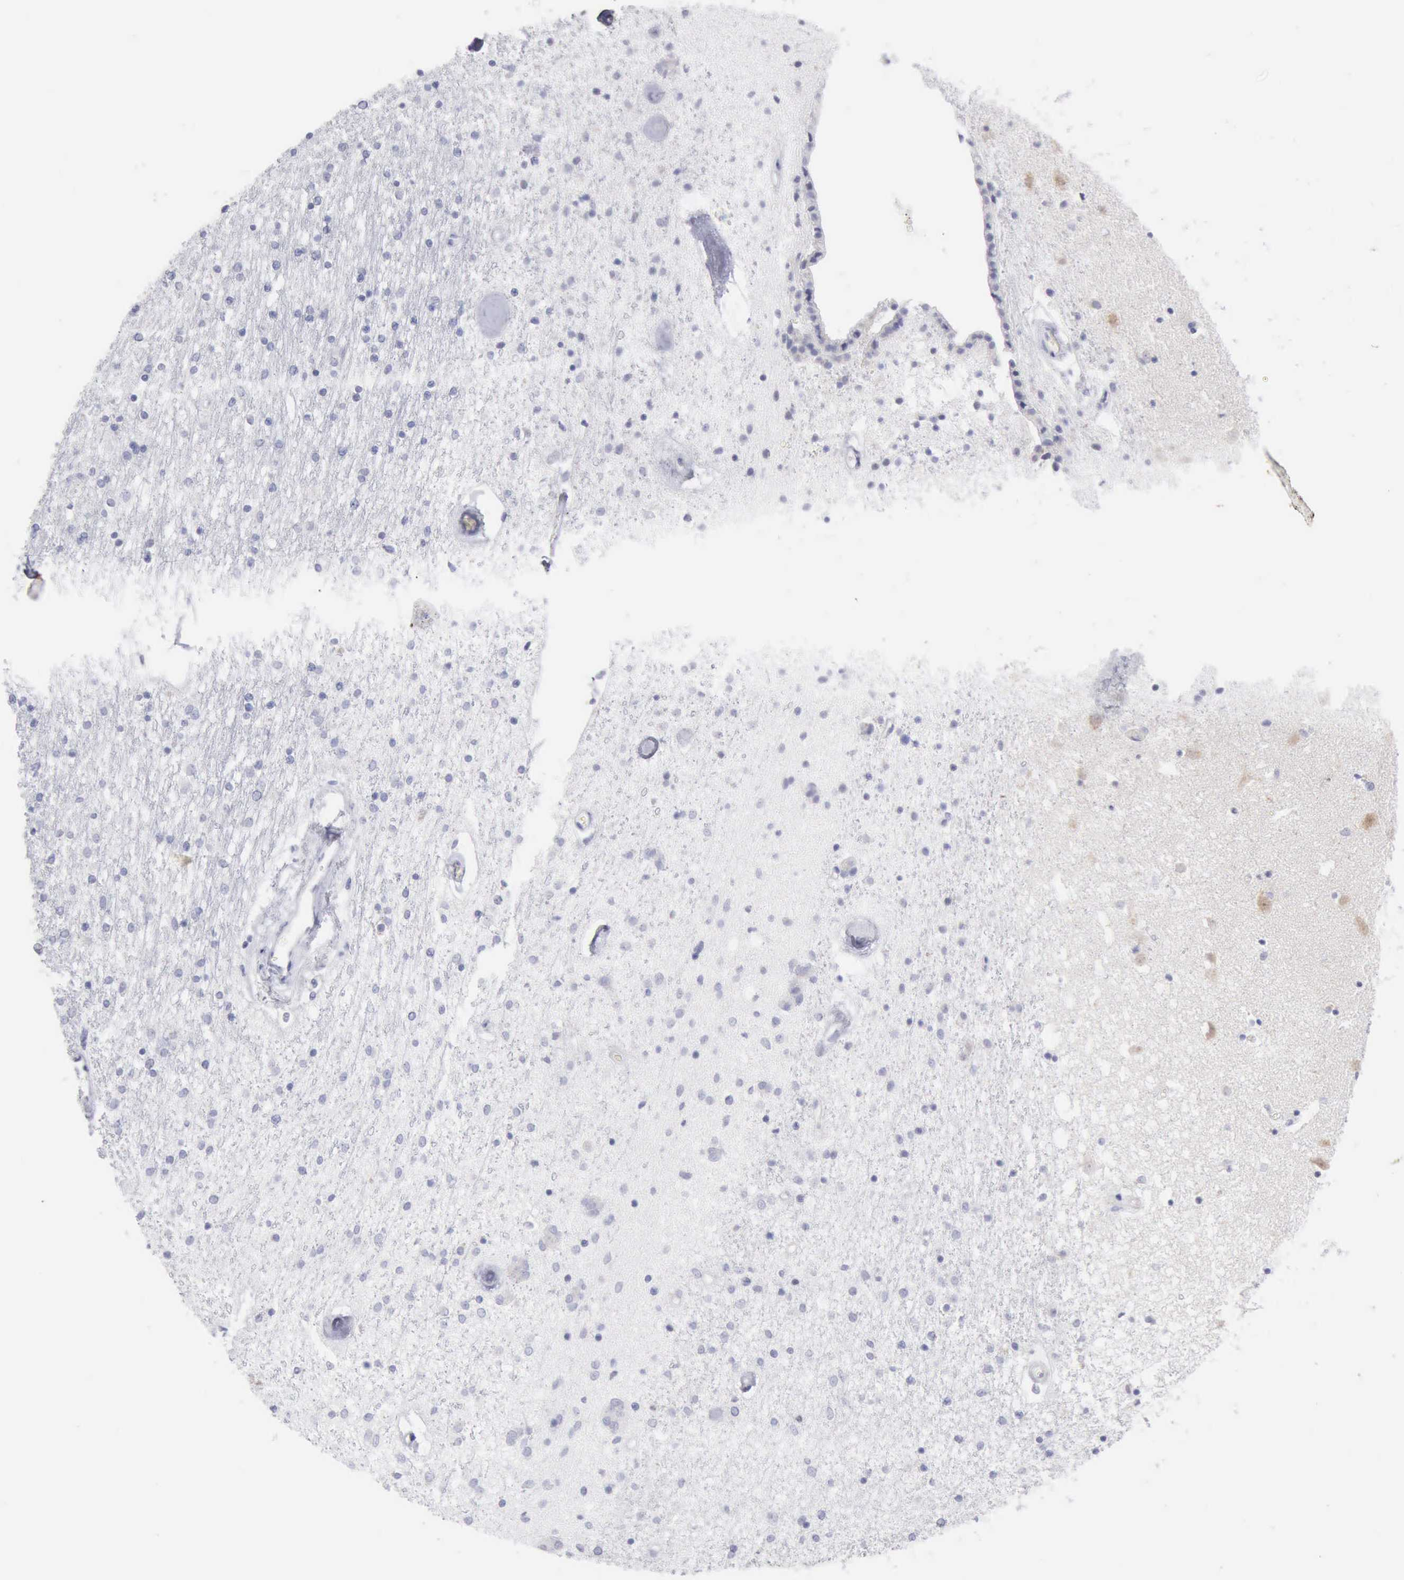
{"staining": {"intensity": "negative", "quantity": "none", "location": "none"}, "tissue": "caudate", "cell_type": "Glial cells", "image_type": "normal", "snomed": [{"axis": "morphology", "description": "Normal tissue, NOS"}, {"axis": "topography", "description": "Lateral ventricle wall"}], "caption": "The photomicrograph exhibits no significant staining in glial cells of caudate.", "gene": "ANGEL1", "patient": {"sex": "female", "age": 54}}